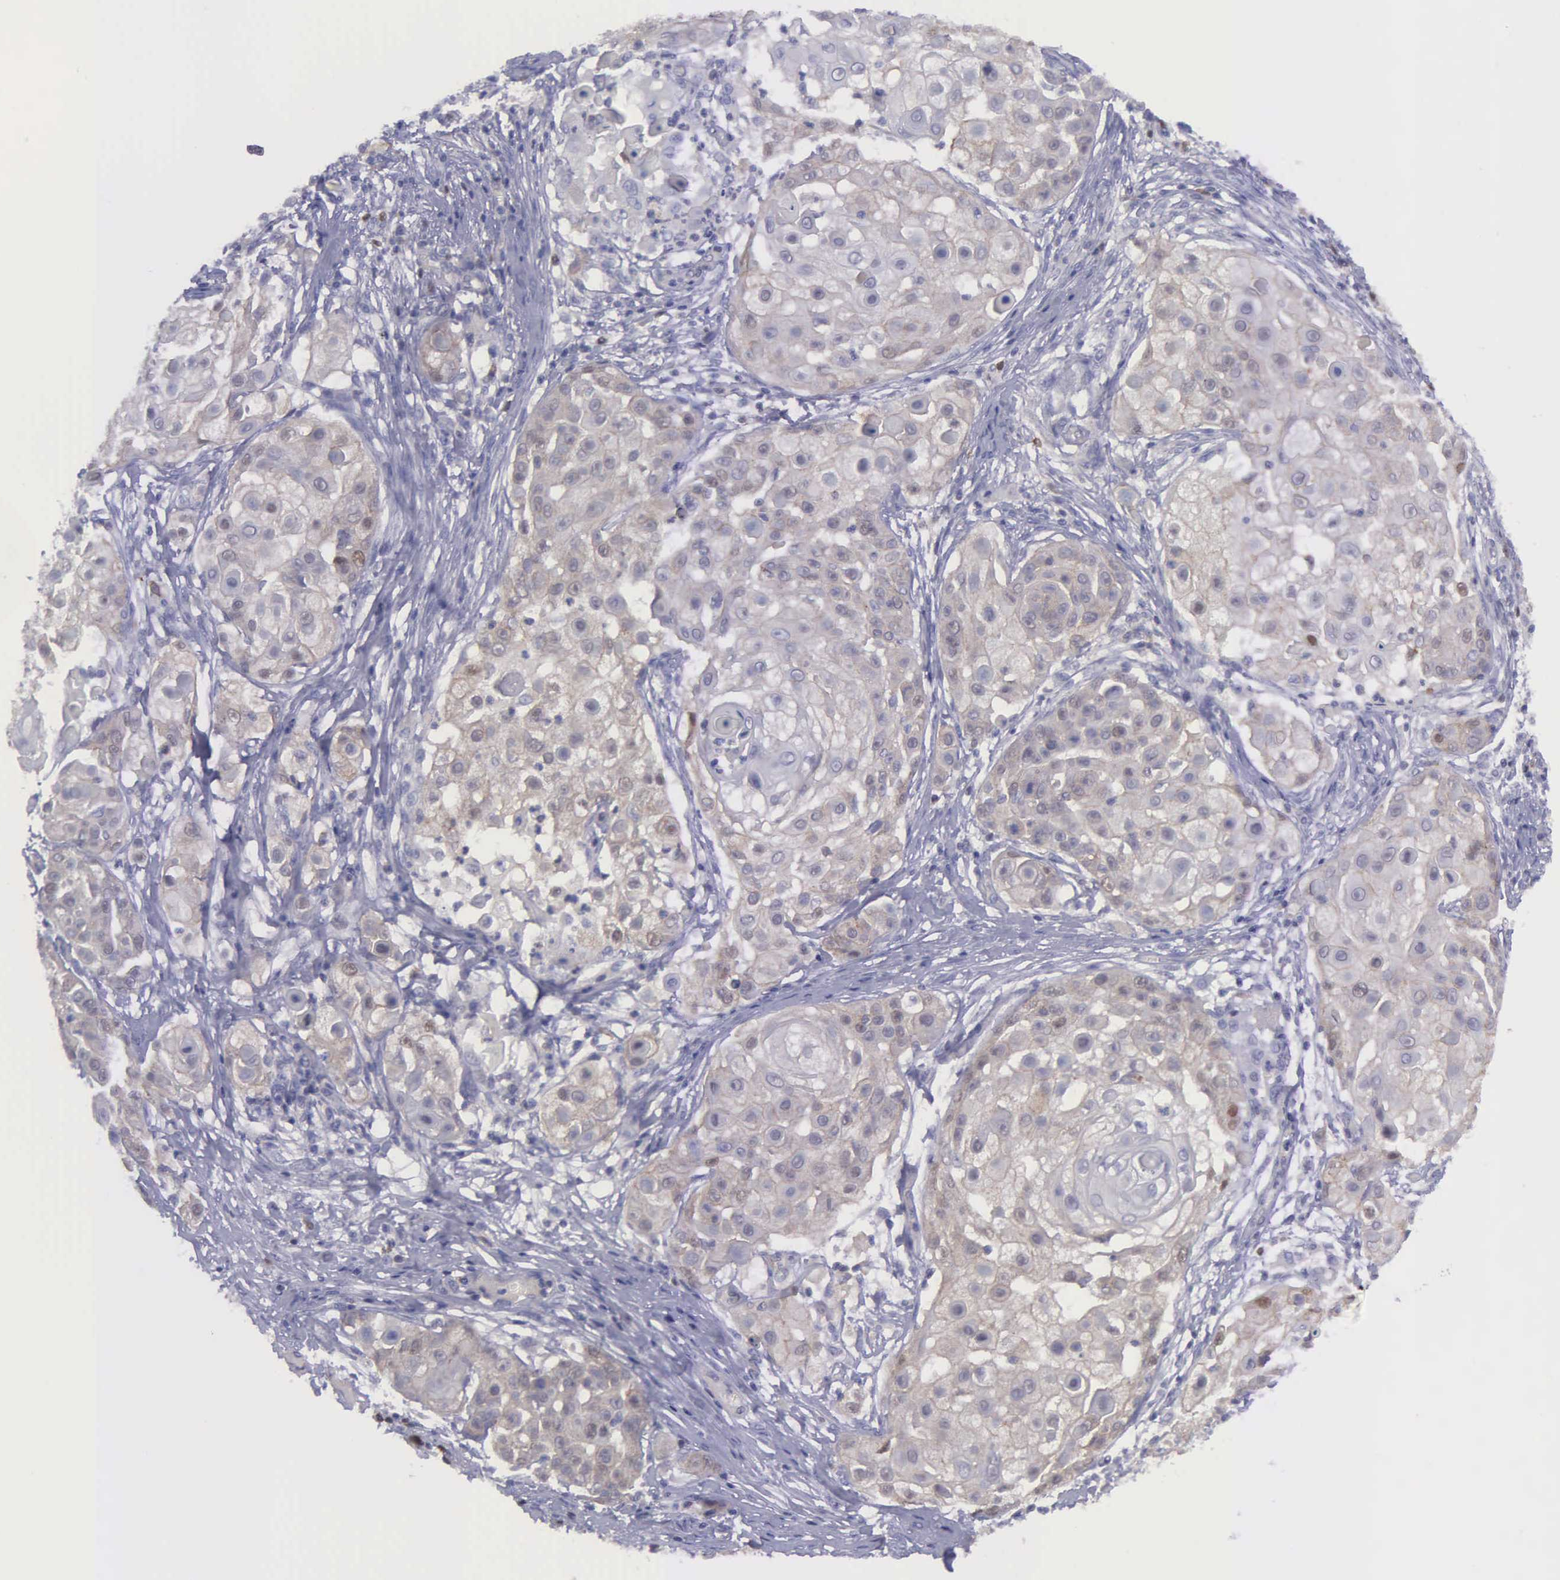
{"staining": {"intensity": "negative", "quantity": "none", "location": "none"}, "tissue": "skin cancer", "cell_type": "Tumor cells", "image_type": "cancer", "snomed": [{"axis": "morphology", "description": "Squamous cell carcinoma, NOS"}, {"axis": "topography", "description": "Skin"}], "caption": "This is an immunohistochemistry (IHC) photomicrograph of human squamous cell carcinoma (skin). There is no positivity in tumor cells.", "gene": "MICAL3", "patient": {"sex": "female", "age": 57}}